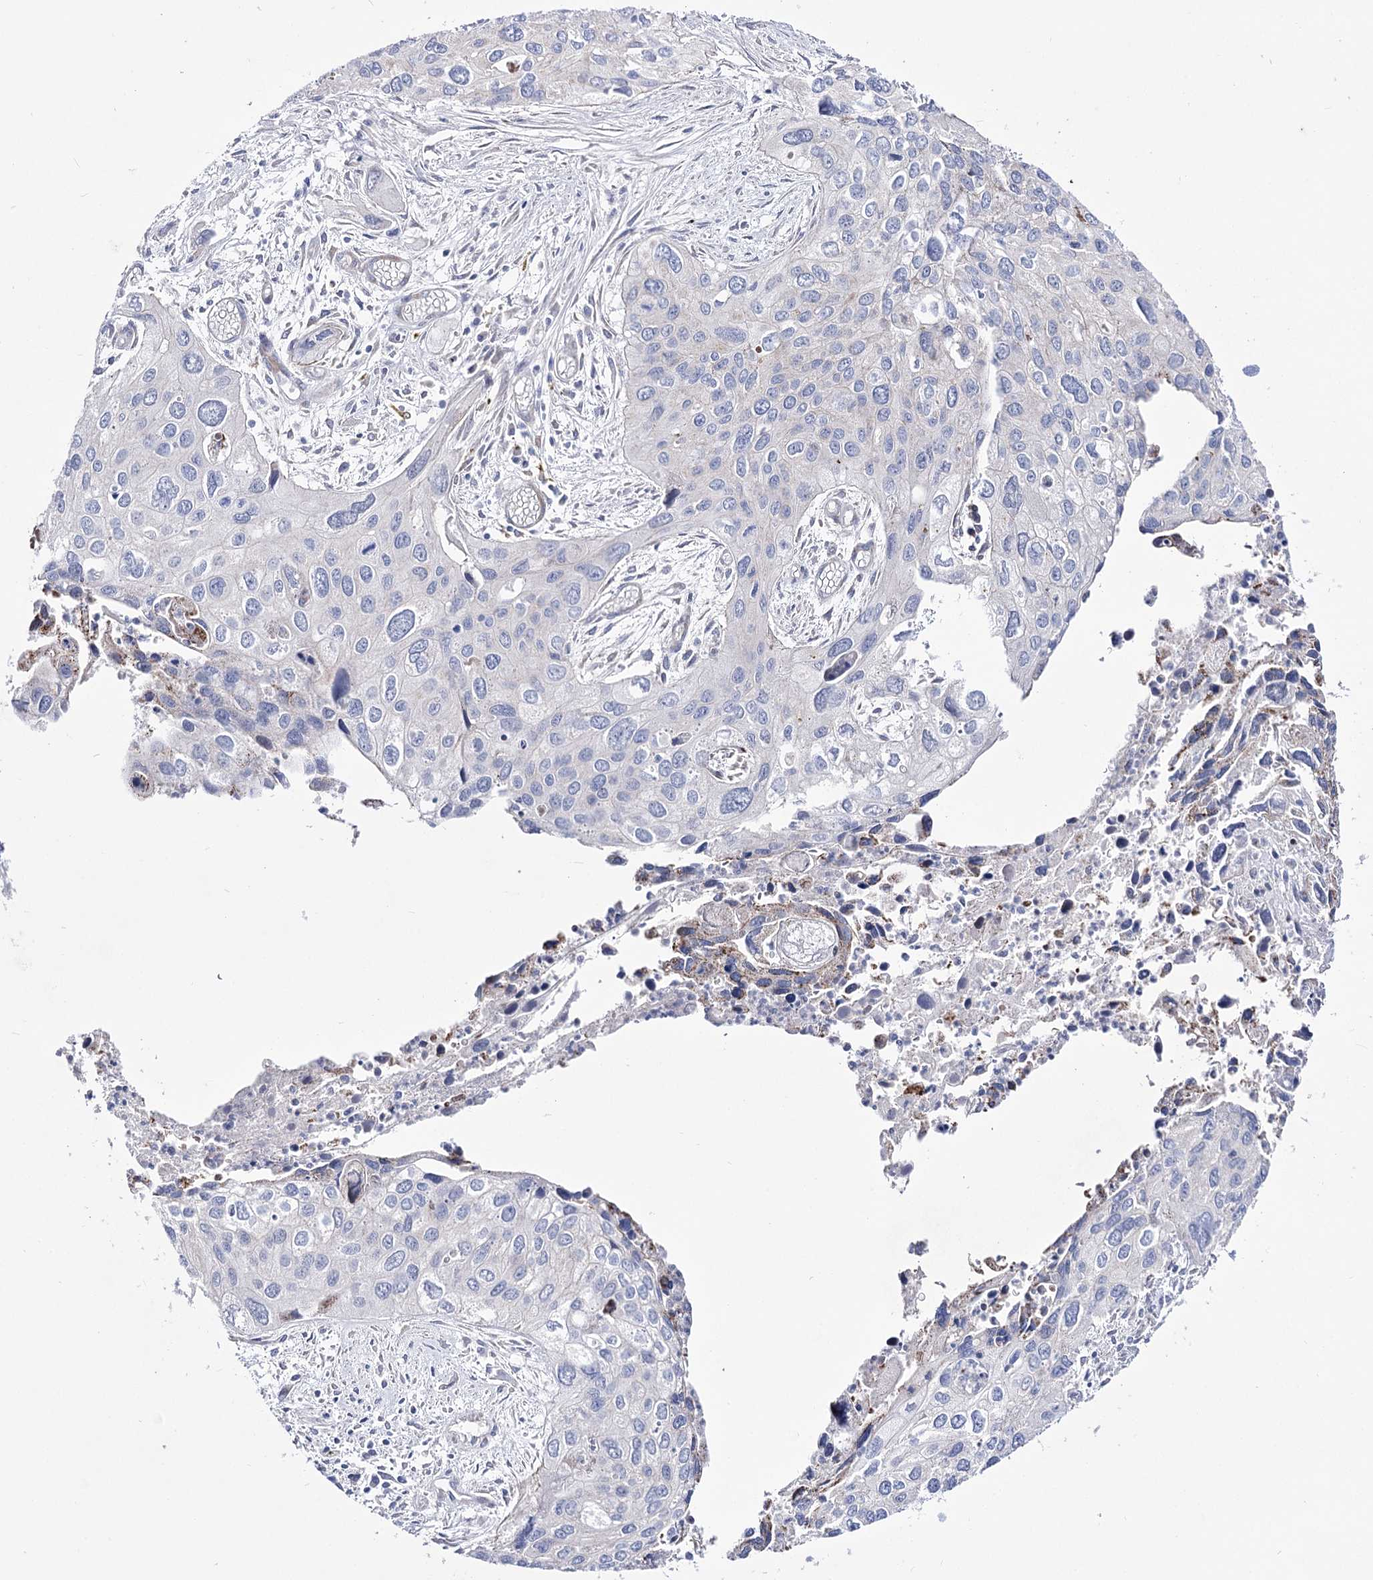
{"staining": {"intensity": "negative", "quantity": "none", "location": "none"}, "tissue": "cervical cancer", "cell_type": "Tumor cells", "image_type": "cancer", "snomed": [{"axis": "morphology", "description": "Squamous cell carcinoma, NOS"}, {"axis": "topography", "description": "Cervix"}], "caption": "This is an immunohistochemistry (IHC) image of human cervical cancer (squamous cell carcinoma). There is no expression in tumor cells.", "gene": "OSBPL5", "patient": {"sex": "female", "age": 55}}